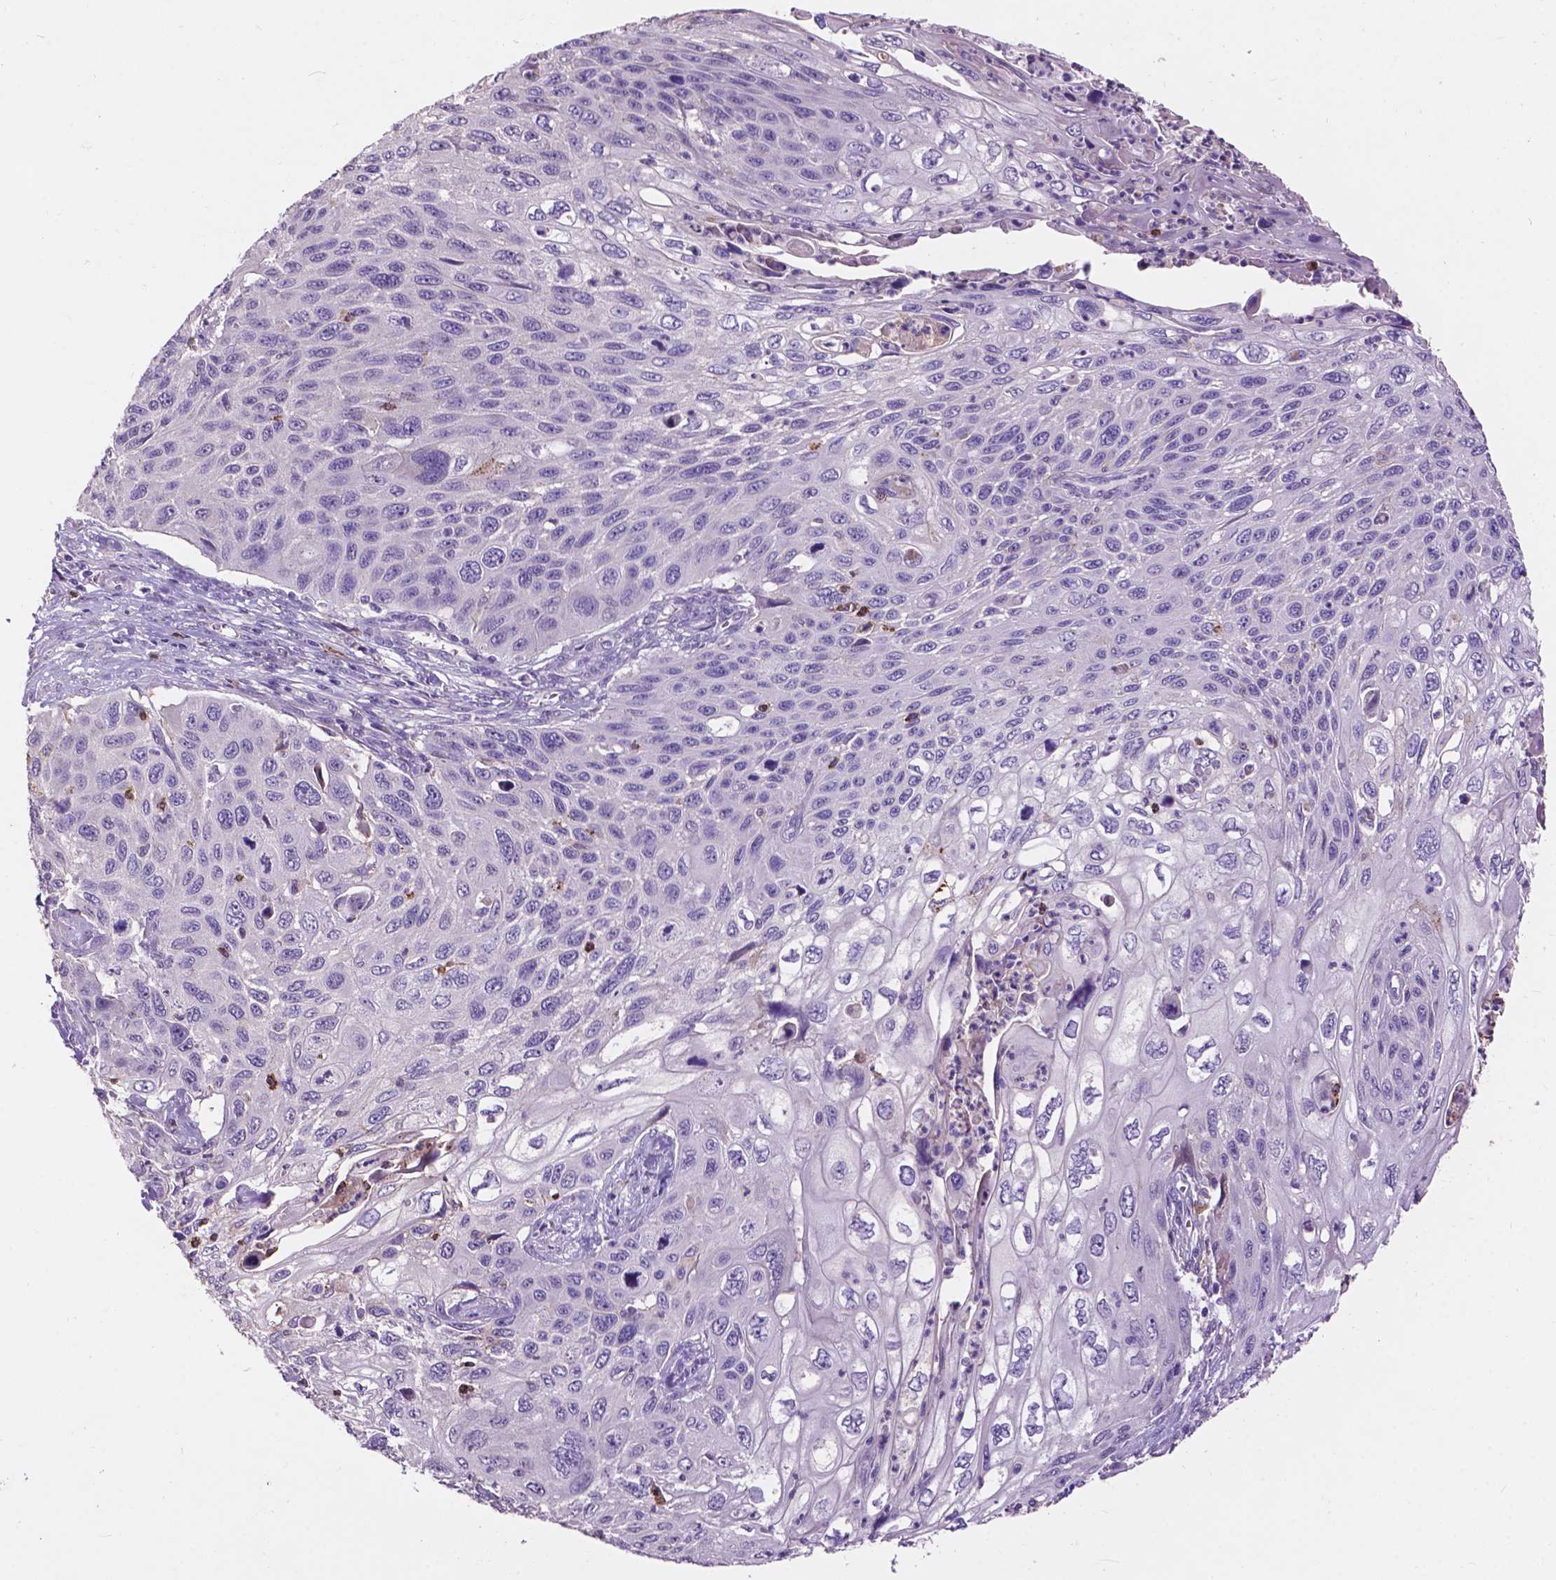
{"staining": {"intensity": "negative", "quantity": "none", "location": "none"}, "tissue": "cervical cancer", "cell_type": "Tumor cells", "image_type": "cancer", "snomed": [{"axis": "morphology", "description": "Squamous cell carcinoma, NOS"}, {"axis": "topography", "description": "Cervix"}], "caption": "This is an immunohistochemistry (IHC) photomicrograph of human cervical cancer. There is no expression in tumor cells.", "gene": "PLSCR1", "patient": {"sex": "female", "age": 70}}